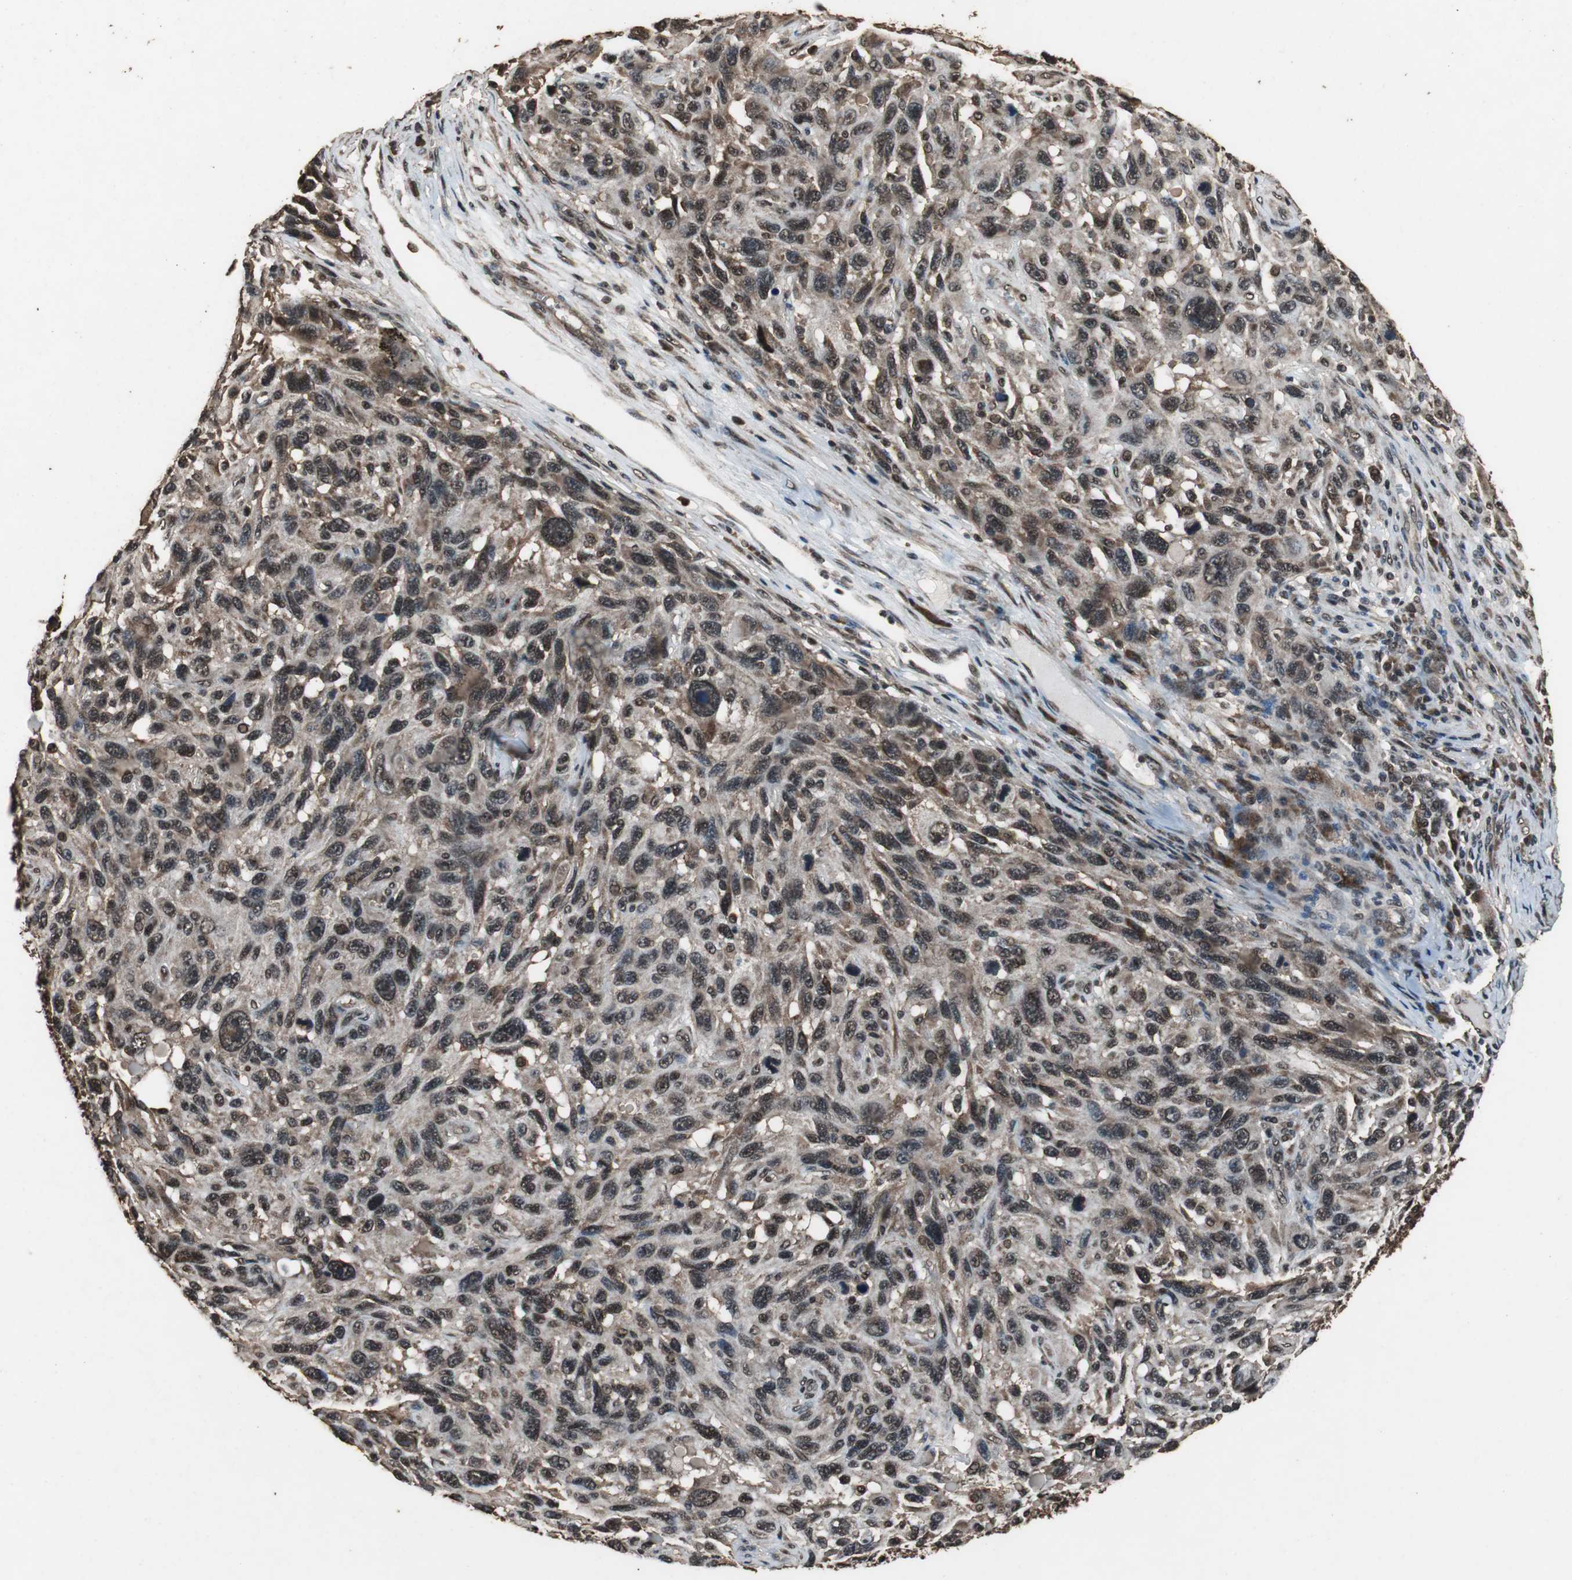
{"staining": {"intensity": "moderate", "quantity": ">75%", "location": "cytoplasmic/membranous,nuclear"}, "tissue": "melanoma", "cell_type": "Tumor cells", "image_type": "cancer", "snomed": [{"axis": "morphology", "description": "Malignant melanoma, NOS"}, {"axis": "topography", "description": "Skin"}], "caption": "Melanoma stained with DAB IHC shows medium levels of moderate cytoplasmic/membranous and nuclear positivity in about >75% of tumor cells.", "gene": "ZNF18", "patient": {"sex": "male", "age": 53}}